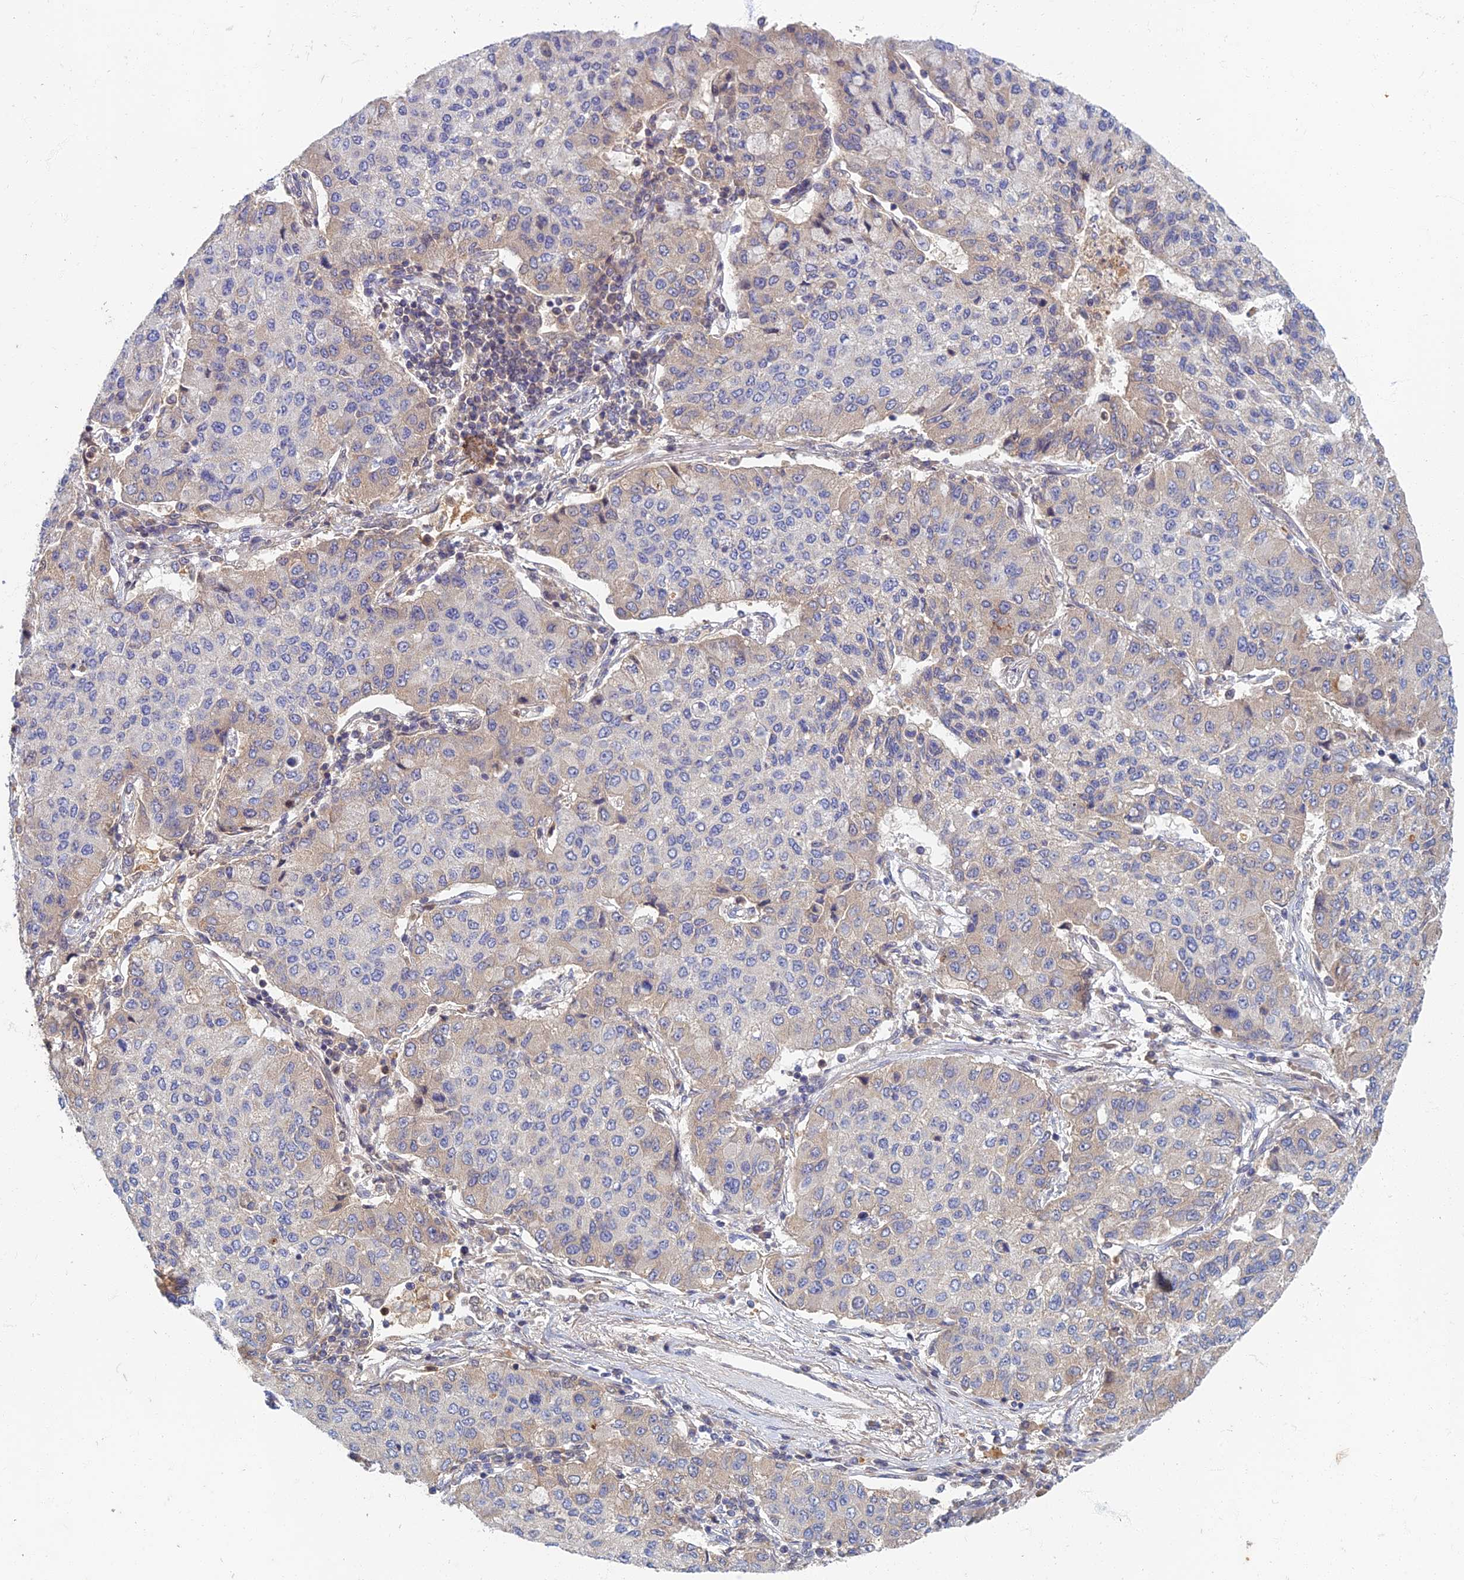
{"staining": {"intensity": "negative", "quantity": "none", "location": "none"}, "tissue": "lung cancer", "cell_type": "Tumor cells", "image_type": "cancer", "snomed": [{"axis": "morphology", "description": "Squamous cell carcinoma, NOS"}, {"axis": "topography", "description": "Lung"}], "caption": "A photomicrograph of lung cancer stained for a protein exhibits no brown staining in tumor cells.", "gene": "SOGA1", "patient": {"sex": "male", "age": 74}}